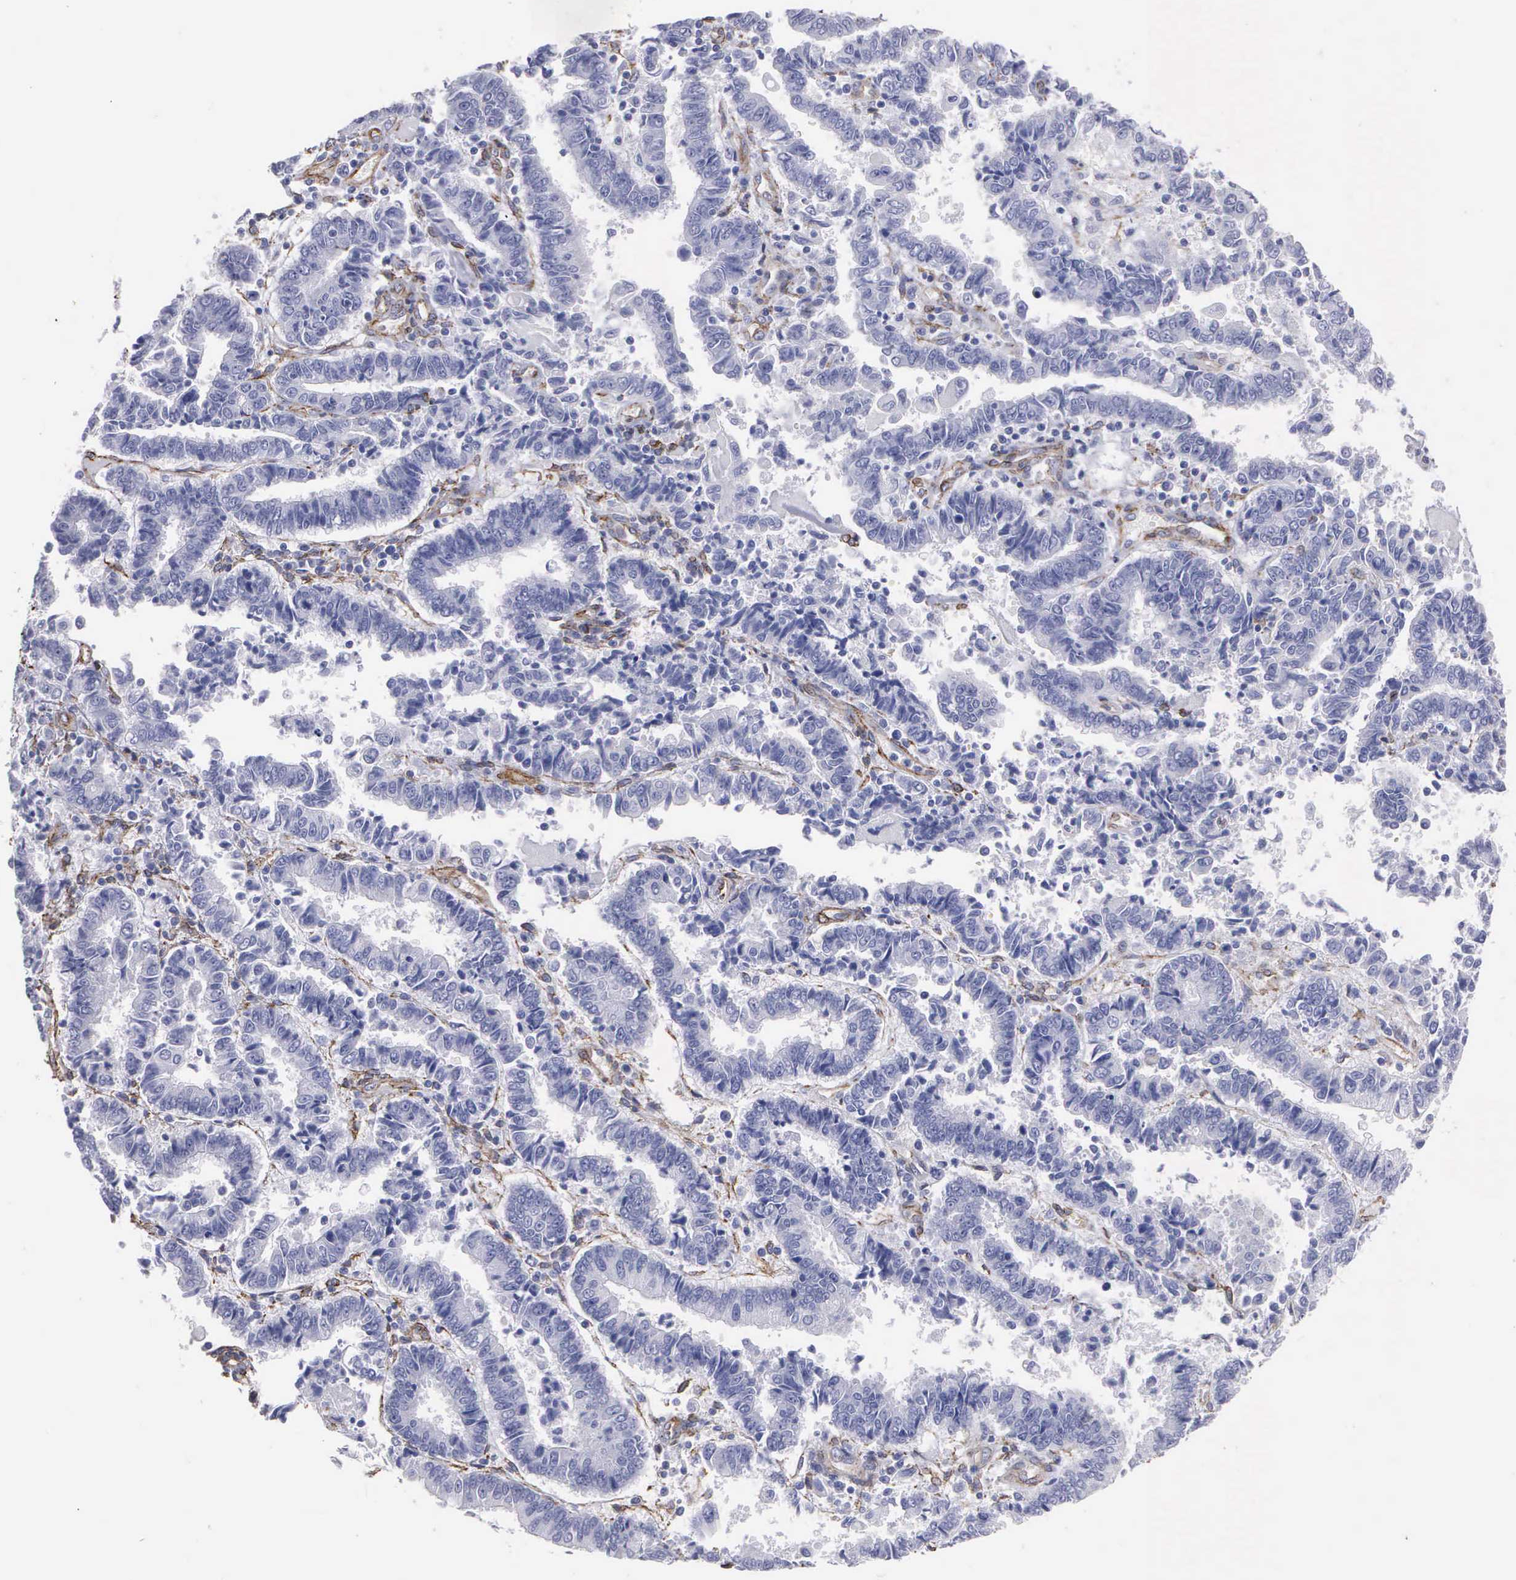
{"staining": {"intensity": "negative", "quantity": "none", "location": "none"}, "tissue": "endometrial cancer", "cell_type": "Tumor cells", "image_type": "cancer", "snomed": [{"axis": "morphology", "description": "Adenocarcinoma, NOS"}, {"axis": "topography", "description": "Endometrium"}], "caption": "A photomicrograph of adenocarcinoma (endometrial) stained for a protein displays no brown staining in tumor cells.", "gene": "MAGEB10", "patient": {"sex": "female", "age": 75}}